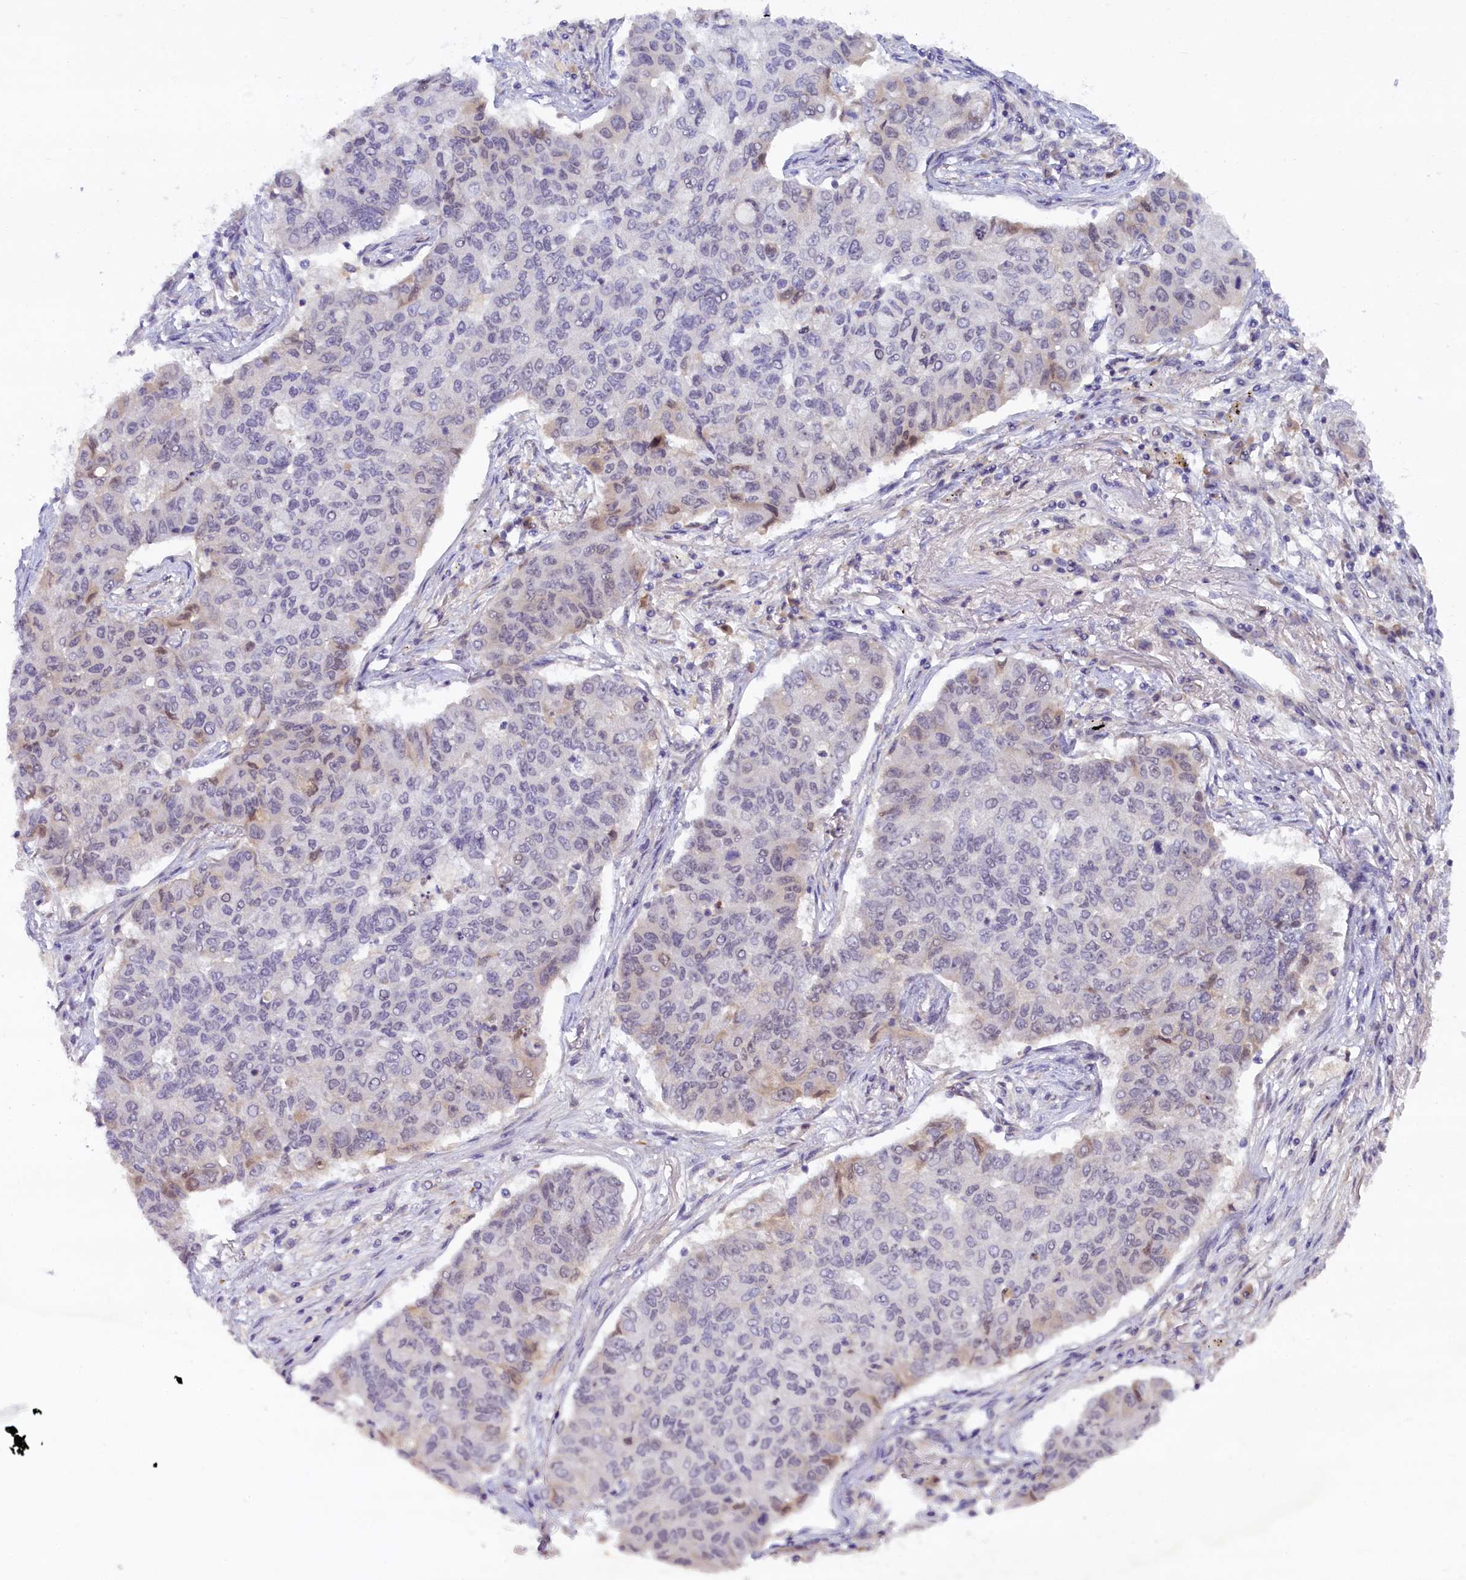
{"staining": {"intensity": "weak", "quantity": "<25%", "location": "cytoplasmic/membranous,nuclear"}, "tissue": "lung cancer", "cell_type": "Tumor cells", "image_type": "cancer", "snomed": [{"axis": "morphology", "description": "Squamous cell carcinoma, NOS"}, {"axis": "topography", "description": "Lung"}], "caption": "An image of lung cancer stained for a protein demonstrates no brown staining in tumor cells. (Brightfield microscopy of DAB immunohistochemistry at high magnification).", "gene": "CRAMP1", "patient": {"sex": "male", "age": 74}}